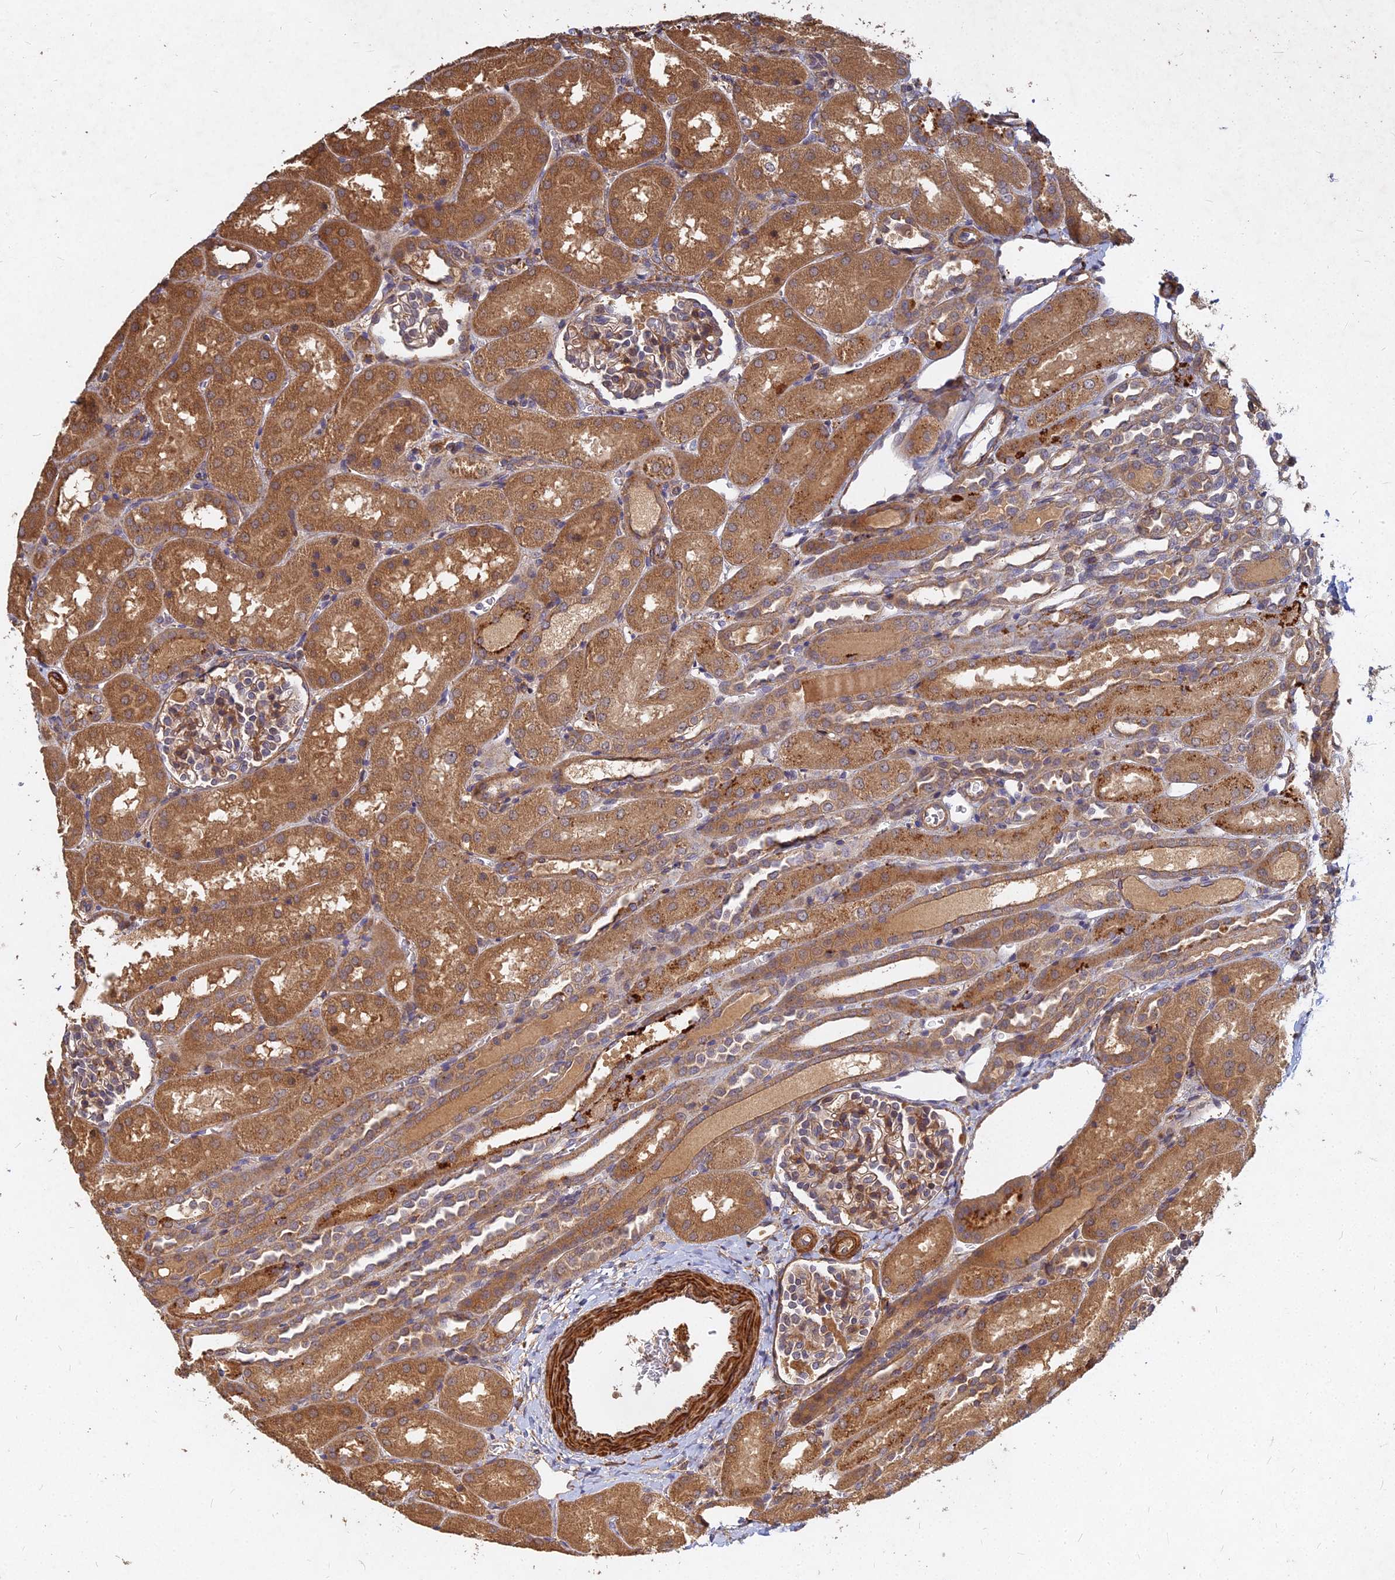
{"staining": {"intensity": "moderate", "quantity": "25%-75%", "location": "cytoplasmic/membranous"}, "tissue": "kidney", "cell_type": "Cells in glomeruli", "image_type": "normal", "snomed": [{"axis": "morphology", "description": "Normal tissue, NOS"}, {"axis": "topography", "description": "Kidney"}], "caption": "Kidney stained with immunohistochemistry shows moderate cytoplasmic/membranous staining in approximately 25%-75% of cells in glomeruli. Nuclei are stained in blue.", "gene": "UBE2W", "patient": {"sex": "male", "age": 1}}